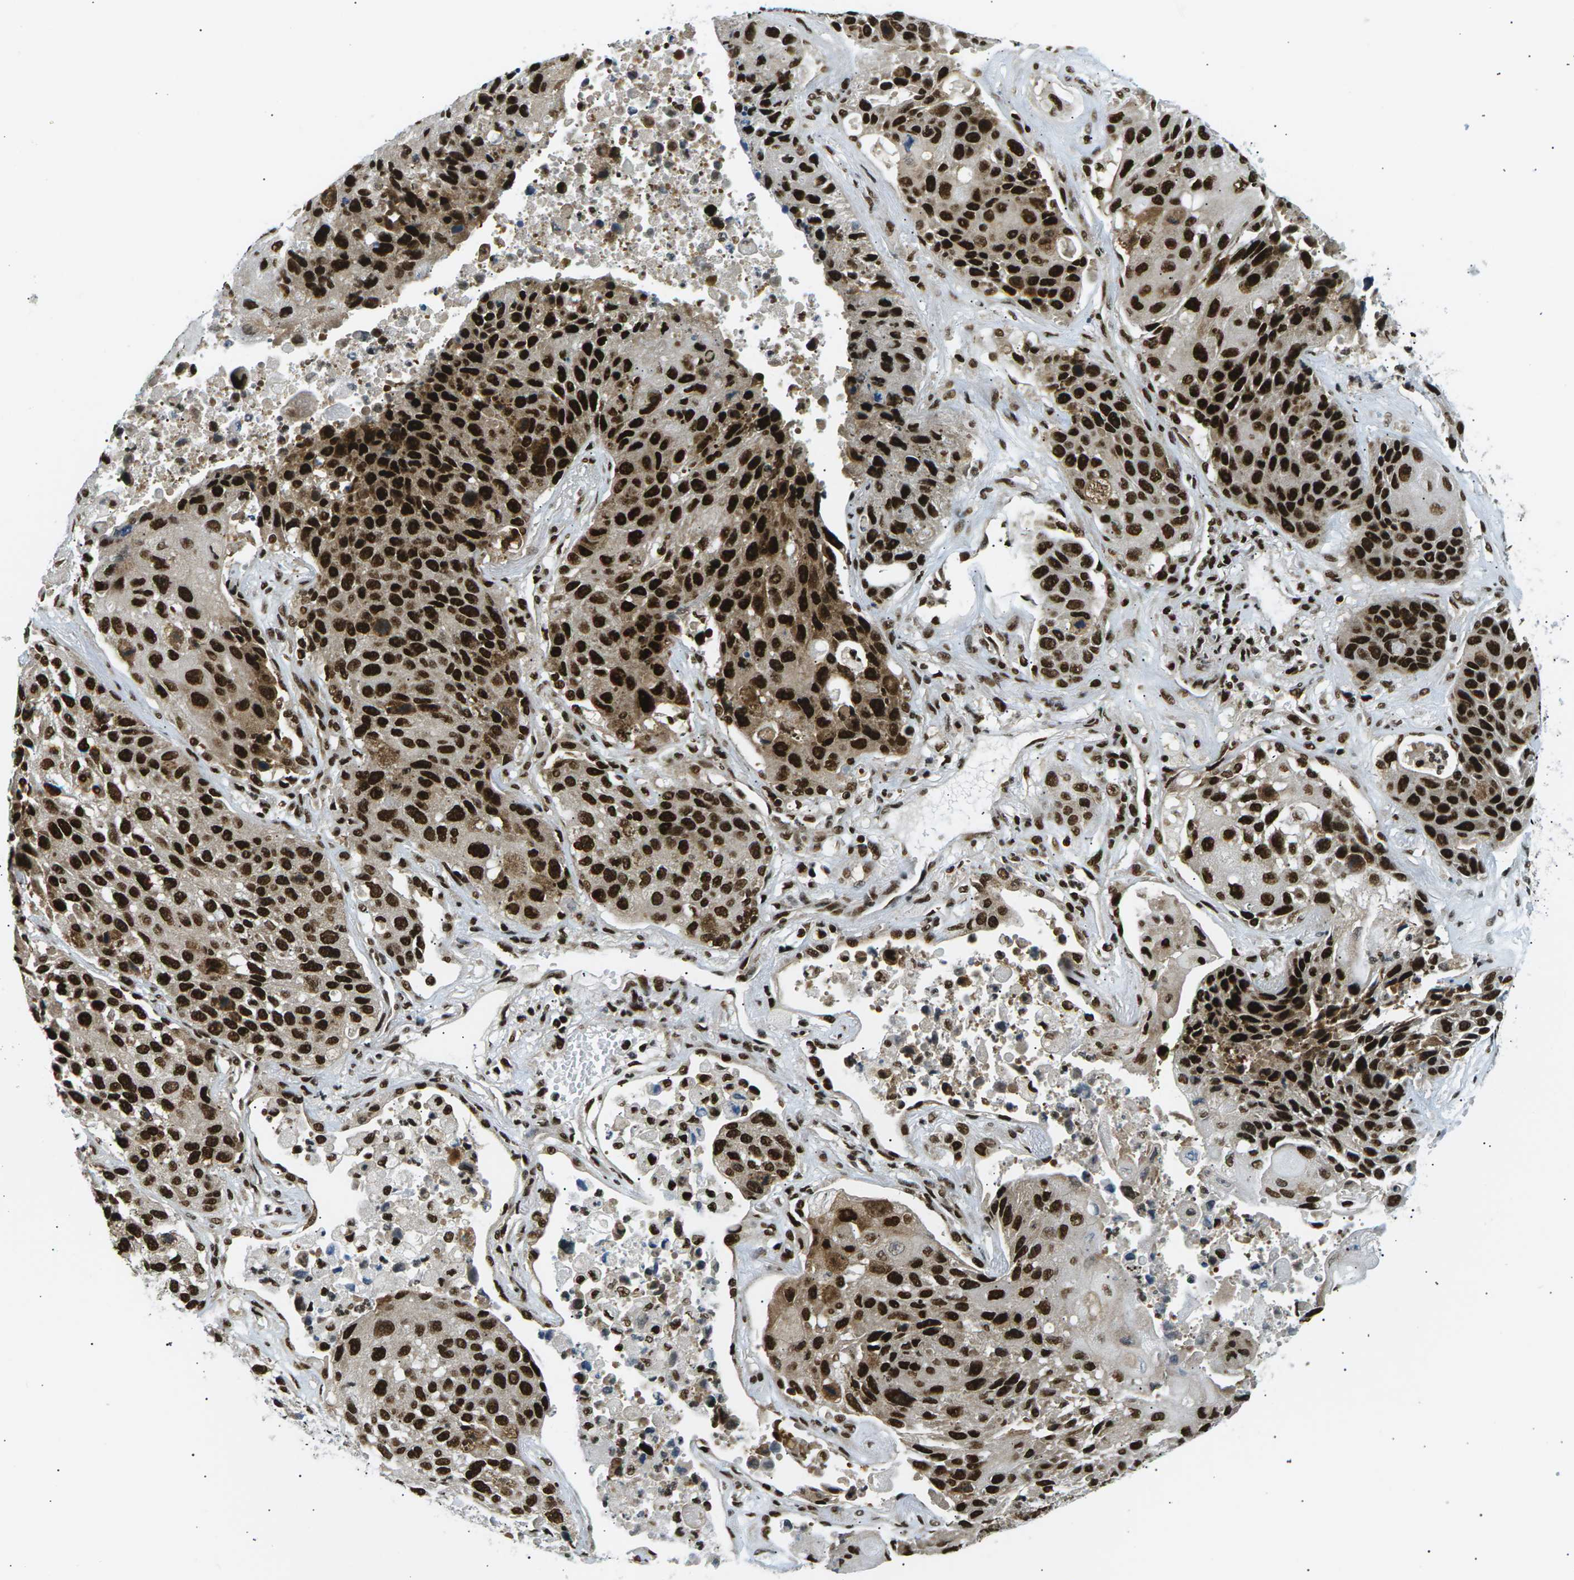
{"staining": {"intensity": "strong", "quantity": ">75%", "location": "nuclear"}, "tissue": "lung cancer", "cell_type": "Tumor cells", "image_type": "cancer", "snomed": [{"axis": "morphology", "description": "Squamous cell carcinoma, NOS"}, {"axis": "topography", "description": "Lung"}], "caption": "IHC photomicrograph of human squamous cell carcinoma (lung) stained for a protein (brown), which shows high levels of strong nuclear expression in about >75% of tumor cells.", "gene": "RPA2", "patient": {"sex": "male", "age": 61}}